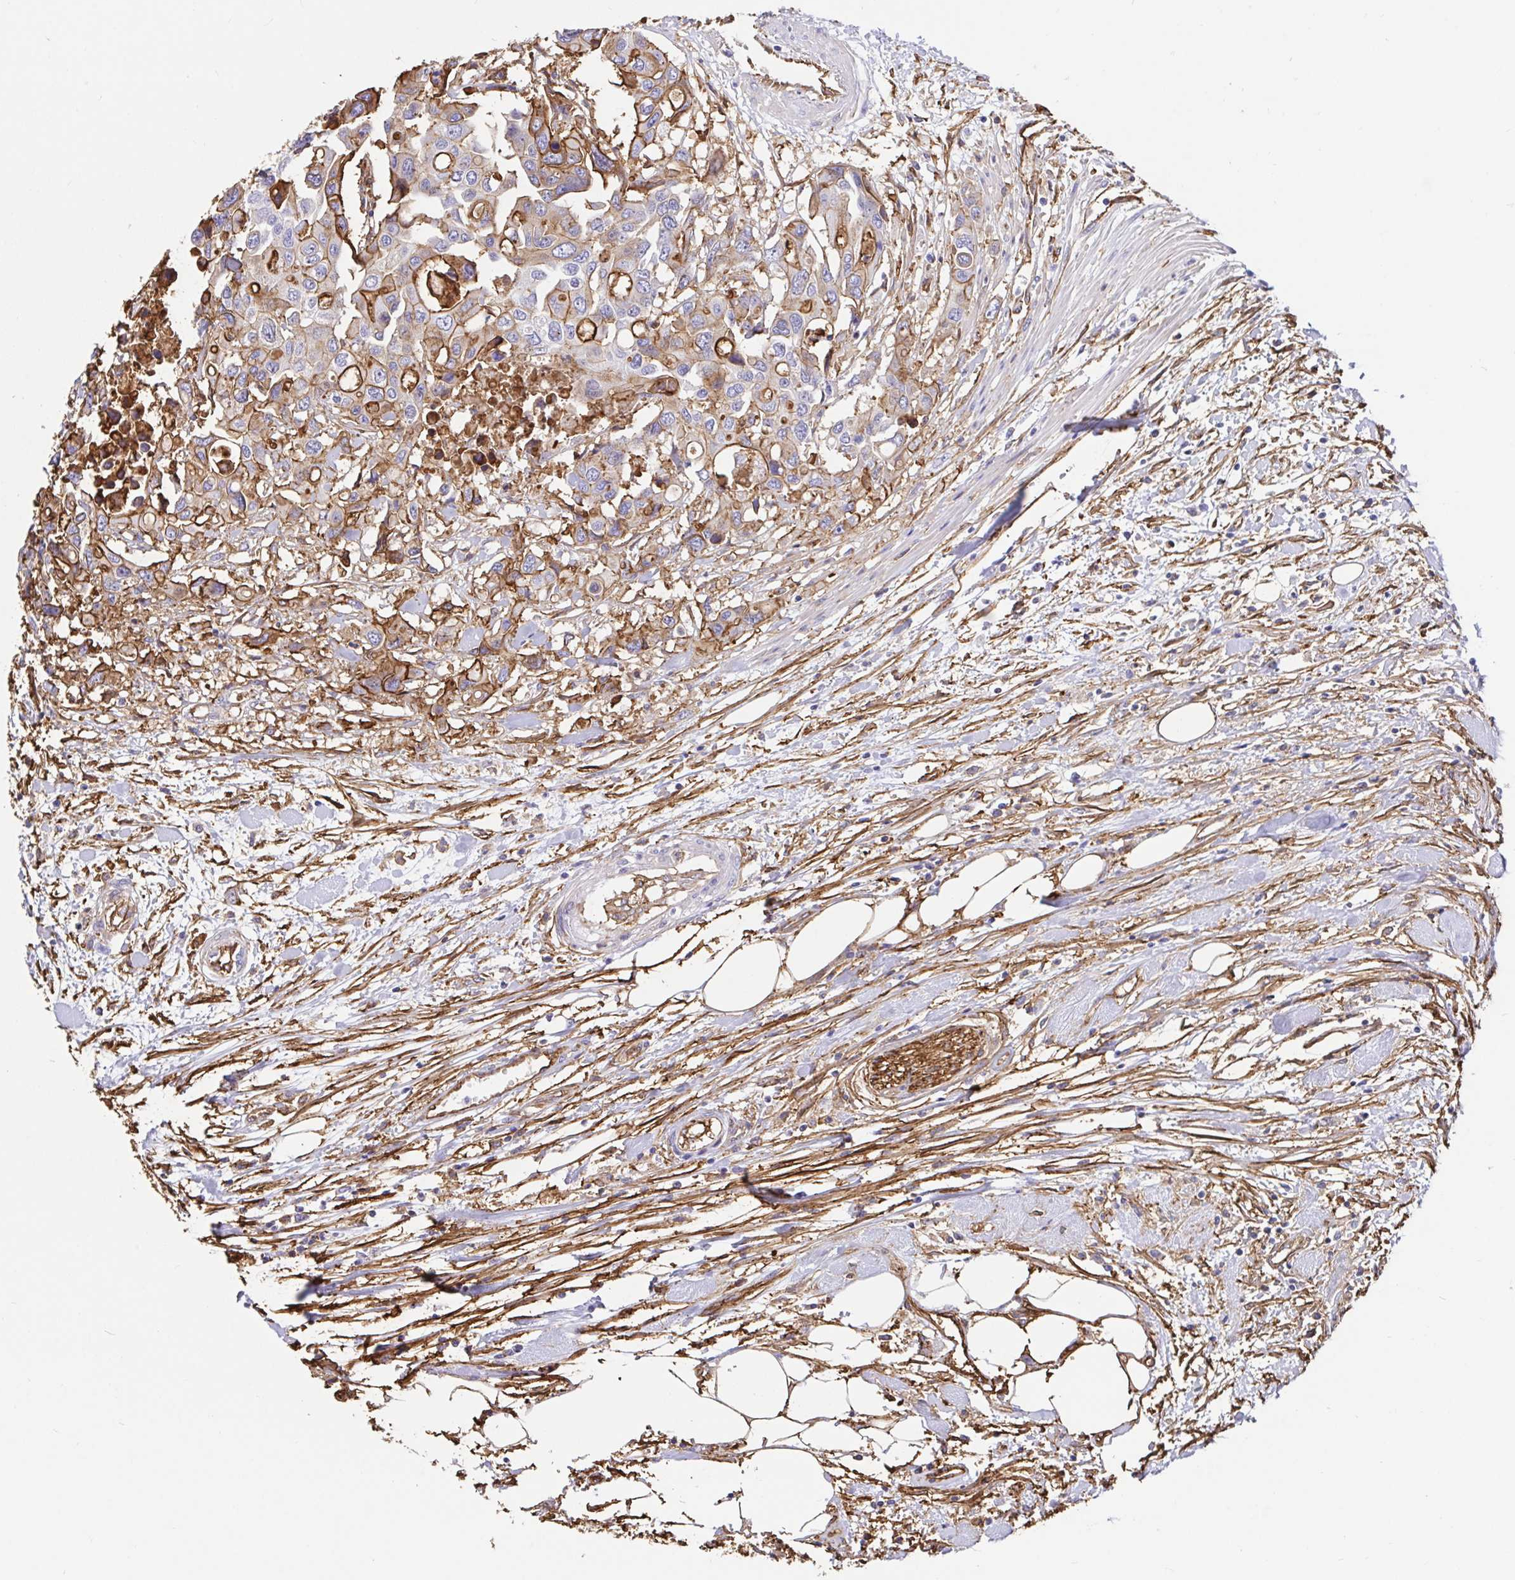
{"staining": {"intensity": "moderate", "quantity": ">75%", "location": "cytoplasmic/membranous"}, "tissue": "colorectal cancer", "cell_type": "Tumor cells", "image_type": "cancer", "snomed": [{"axis": "morphology", "description": "Adenocarcinoma, NOS"}, {"axis": "topography", "description": "Colon"}], "caption": "Tumor cells demonstrate medium levels of moderate cytoplasmic/membranous expression in approximately >75% of cells in human colorectal cancer (adenocarcinoma).", "gene": "ANXA2", "patient": {"sex": "male", "age": 77}}